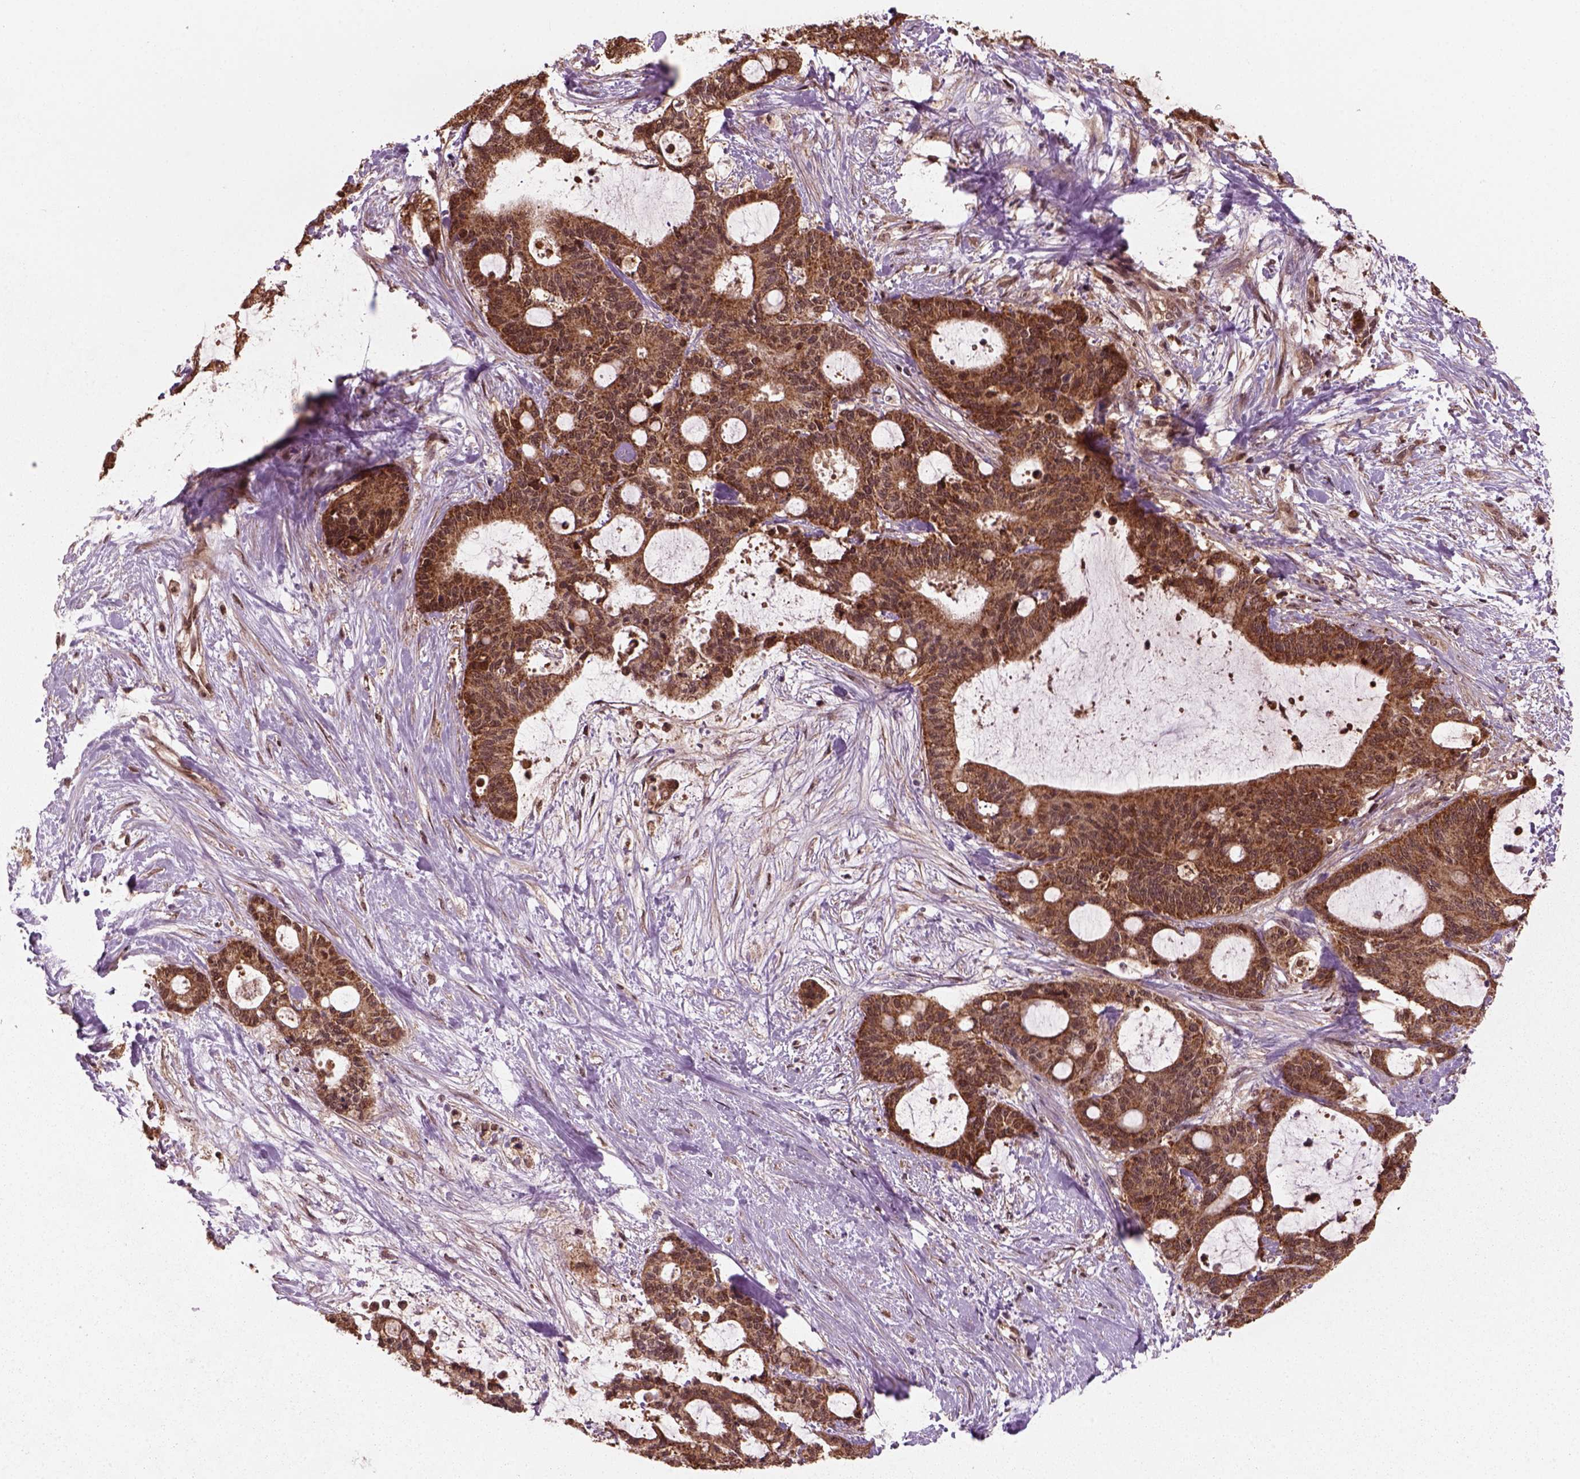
{"staining": {"intensity": "strong", "quantity": ">75%", "location": "cytoplasmic/membranous"}, "tissue": "liver cancer", "cell_type": "Tumor cells", "image_type": "cancer", "snomed": [{"axis": "morphology", "description": "Cholangiocarcinoma"}, {"axis": "topography", "description": "Liver"}], "caption": "This image exhibits IHC staining of human cholangiocarcinoma (liver), with high strong cytoplasmic/membranous expression in about >75% of tumor cells.", "gene": "NUDT9", "patient": {"sex": "female", "age": 73}}